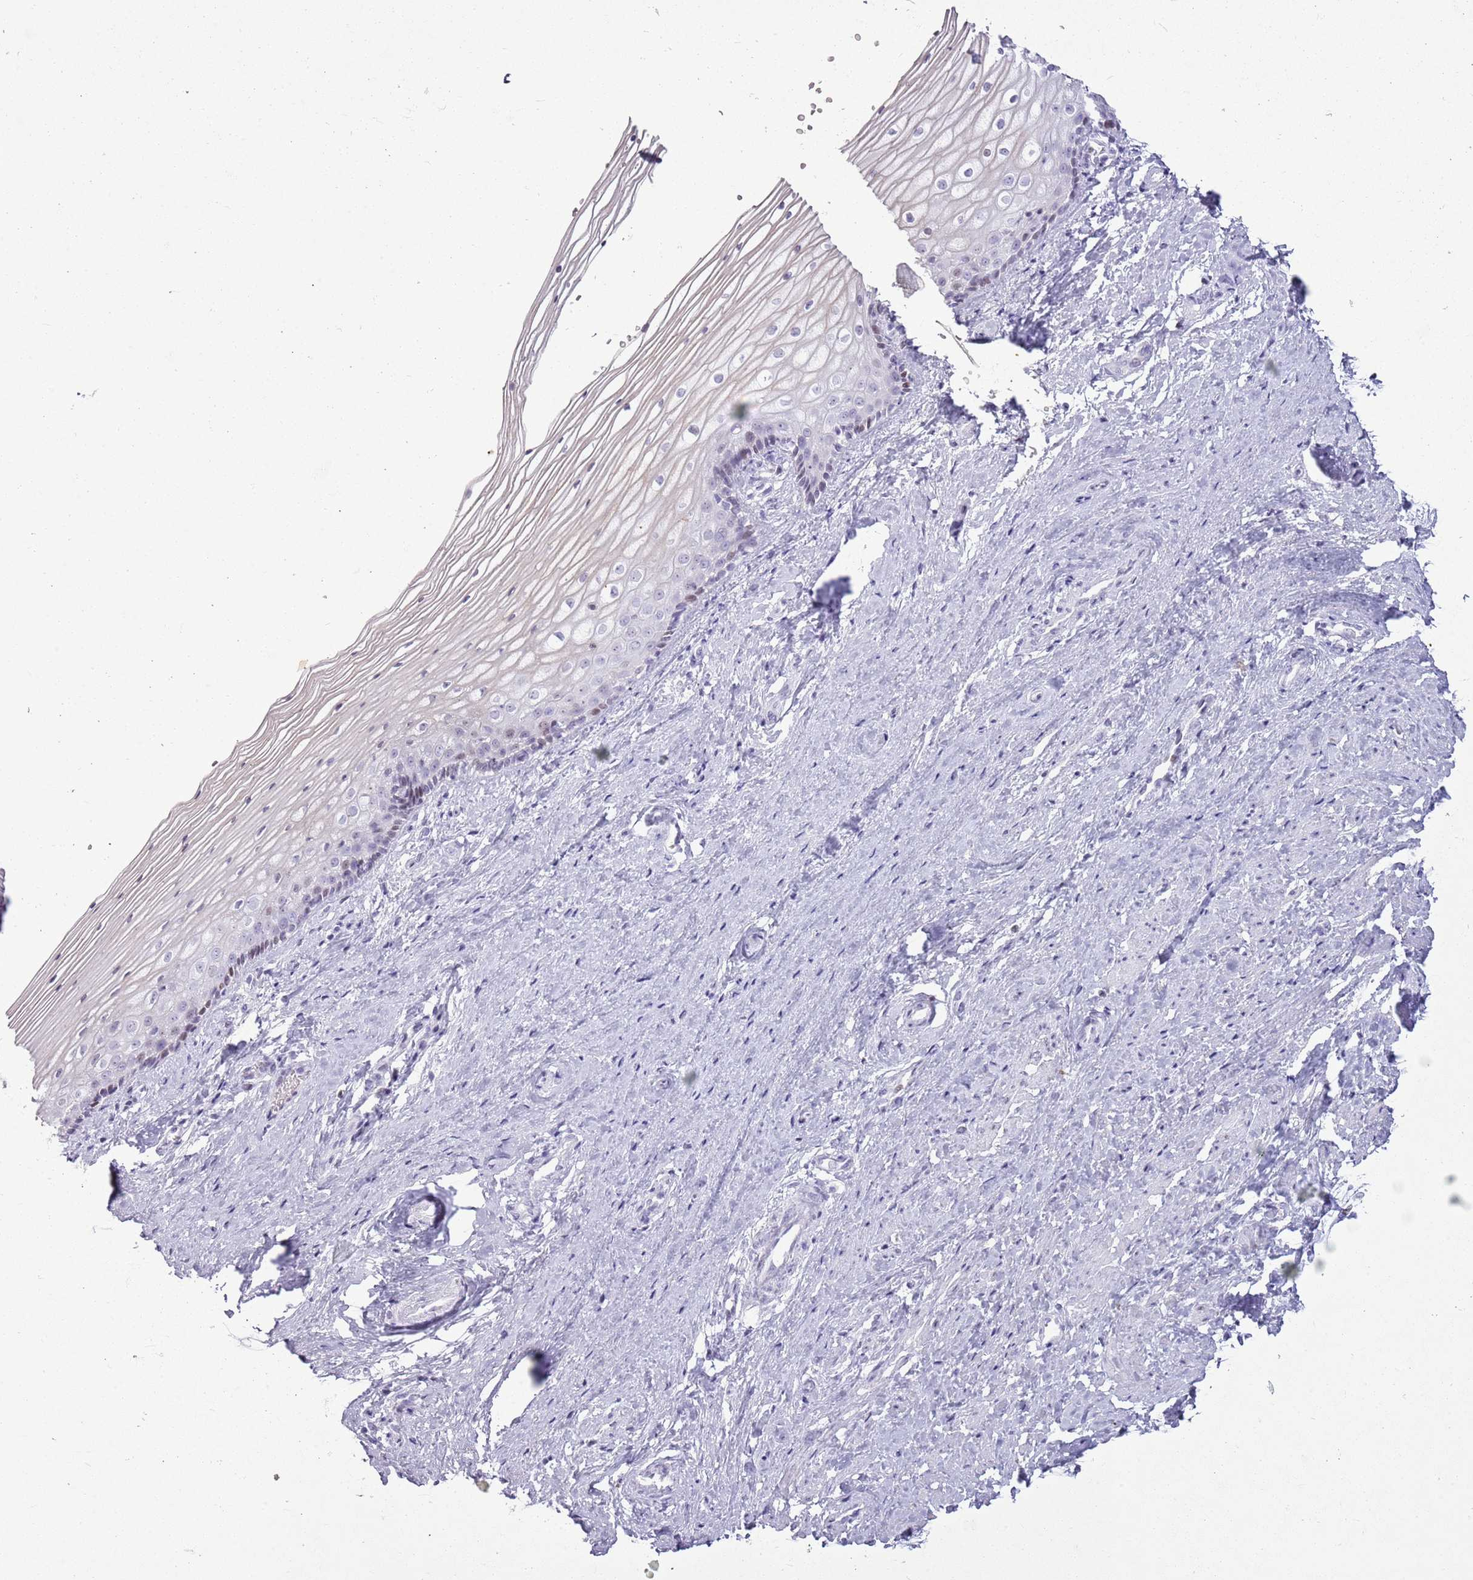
{"staining": {"intensity": "weak", "quantity": "<25%", "location": "nuclear"}, "tissue": "vagina", "cell_type": "Squamous epithelial cells", "image_type": "normal", "snomed": [{"axis": "morphology", "description": "Normal tissue, NOS"}, {"axis": "topography", "description": "Vagina"}], "caption": "The histopathology image exhibits no staining of squamous epithelial cells in normal vagina. (DAB (3,3'-diaminobenzidine) IHC, high magnification).", "gene": "ASIP", "patient": {"sex": "female", "age": 46}}